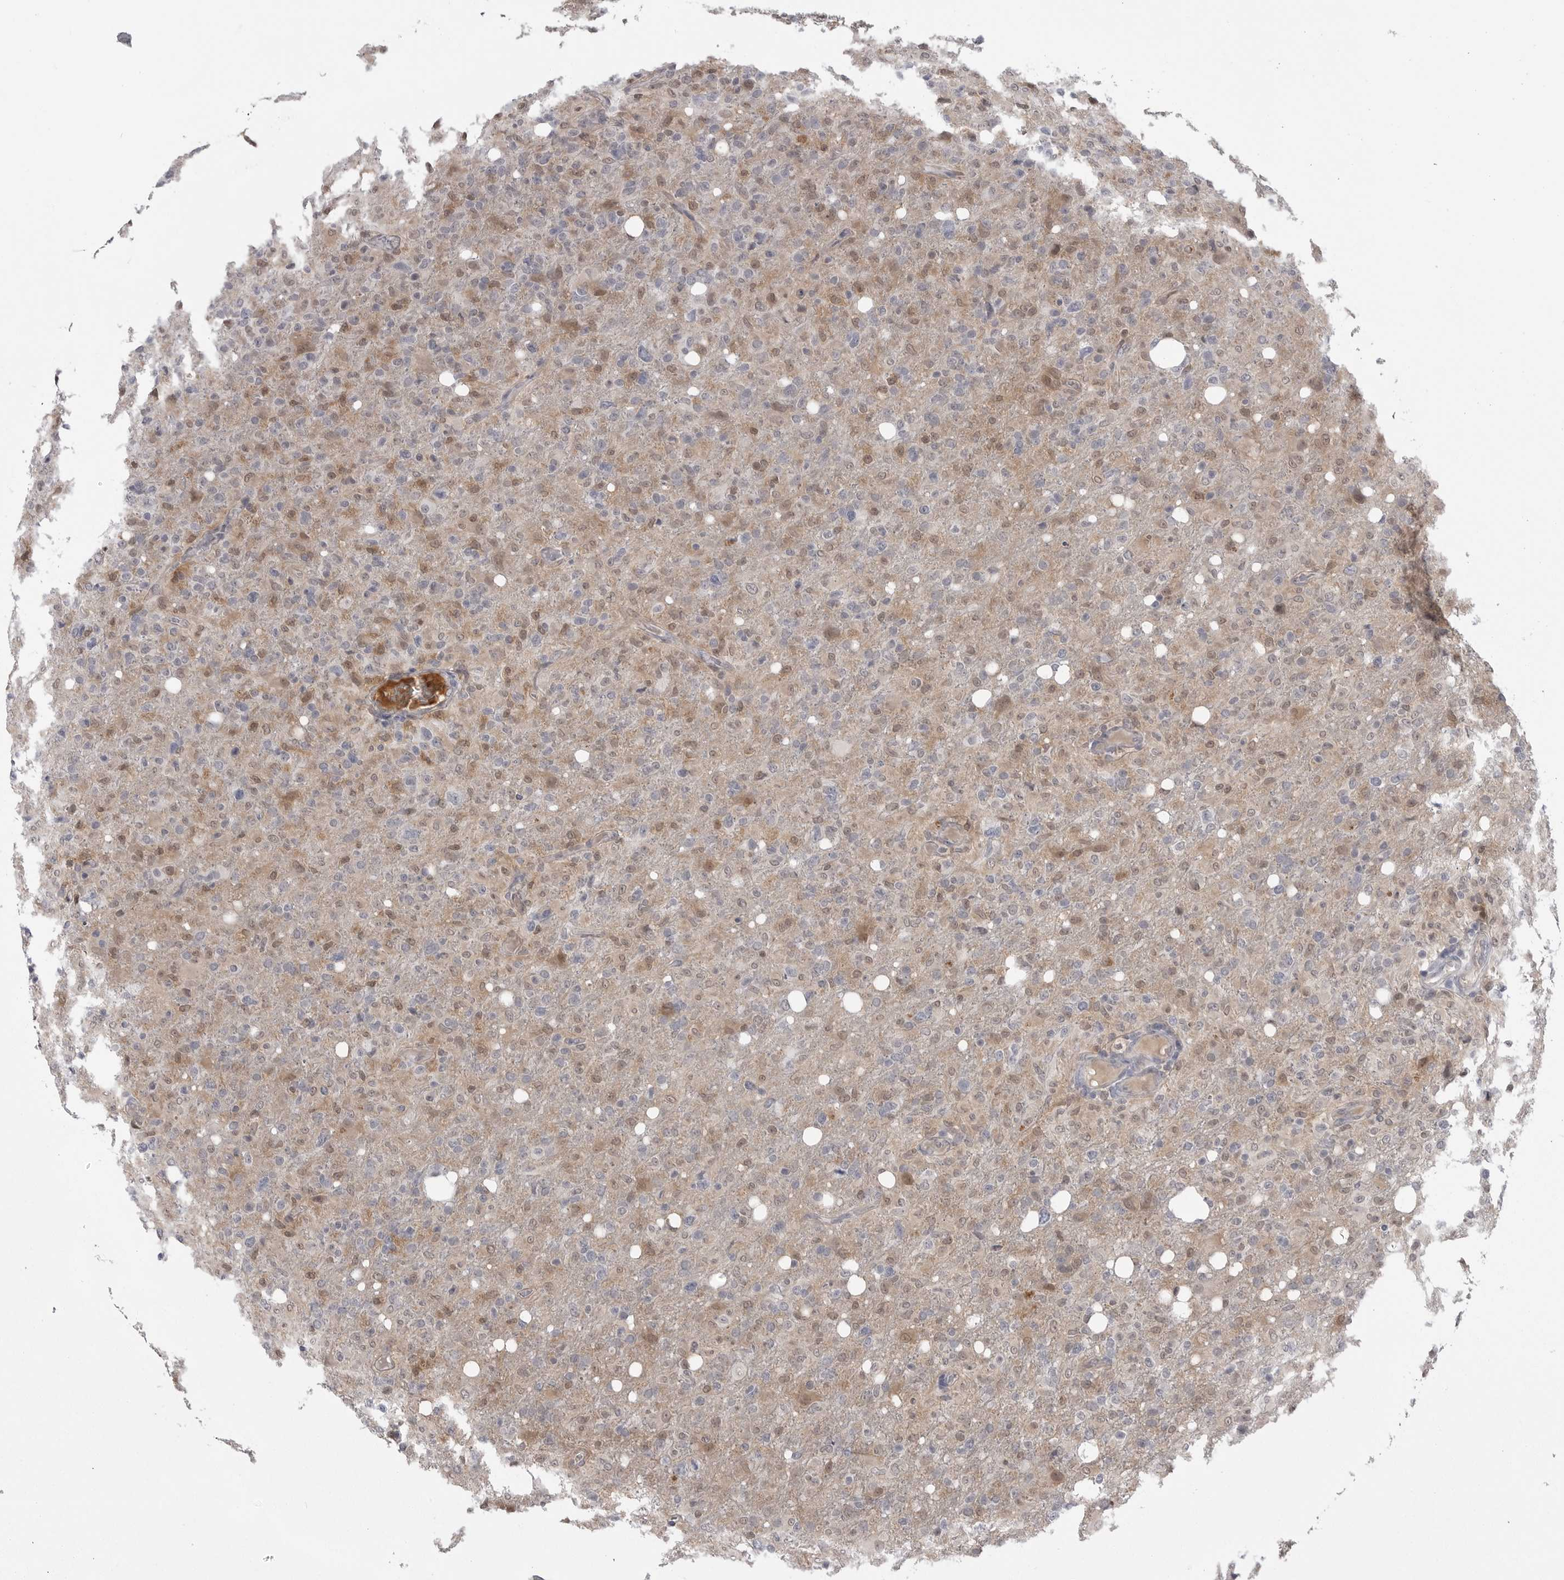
{"staining": {"intensity": "moderate", "quantity": "<25%", "location": "cytoplasmic/membranous,nuclear"}, "tissue": "glioma", "cell_type": "Tumor cells", "image_type": "cancer", "snomed": [{"axis": "morphology", "description": "Glioma, malignant, High grade"}, {"axis": "topography", "description": "Brain"}], "caption": "IHC (DAB (3,3'-diaminobenzidine)) staining of malignant glioma (high-grade) reveals moderate cytoplasmic/membranous and nuclear protein staining in approximately <25% of tumor cells. The staining was performed using DAB (3,3'-diaminobenzidine), with brown indicating positive protein expression. Nuclei are stained blue with hematoxylin.", "gene": "PNPO", "patient": {"sex": "female", "age": 57}}